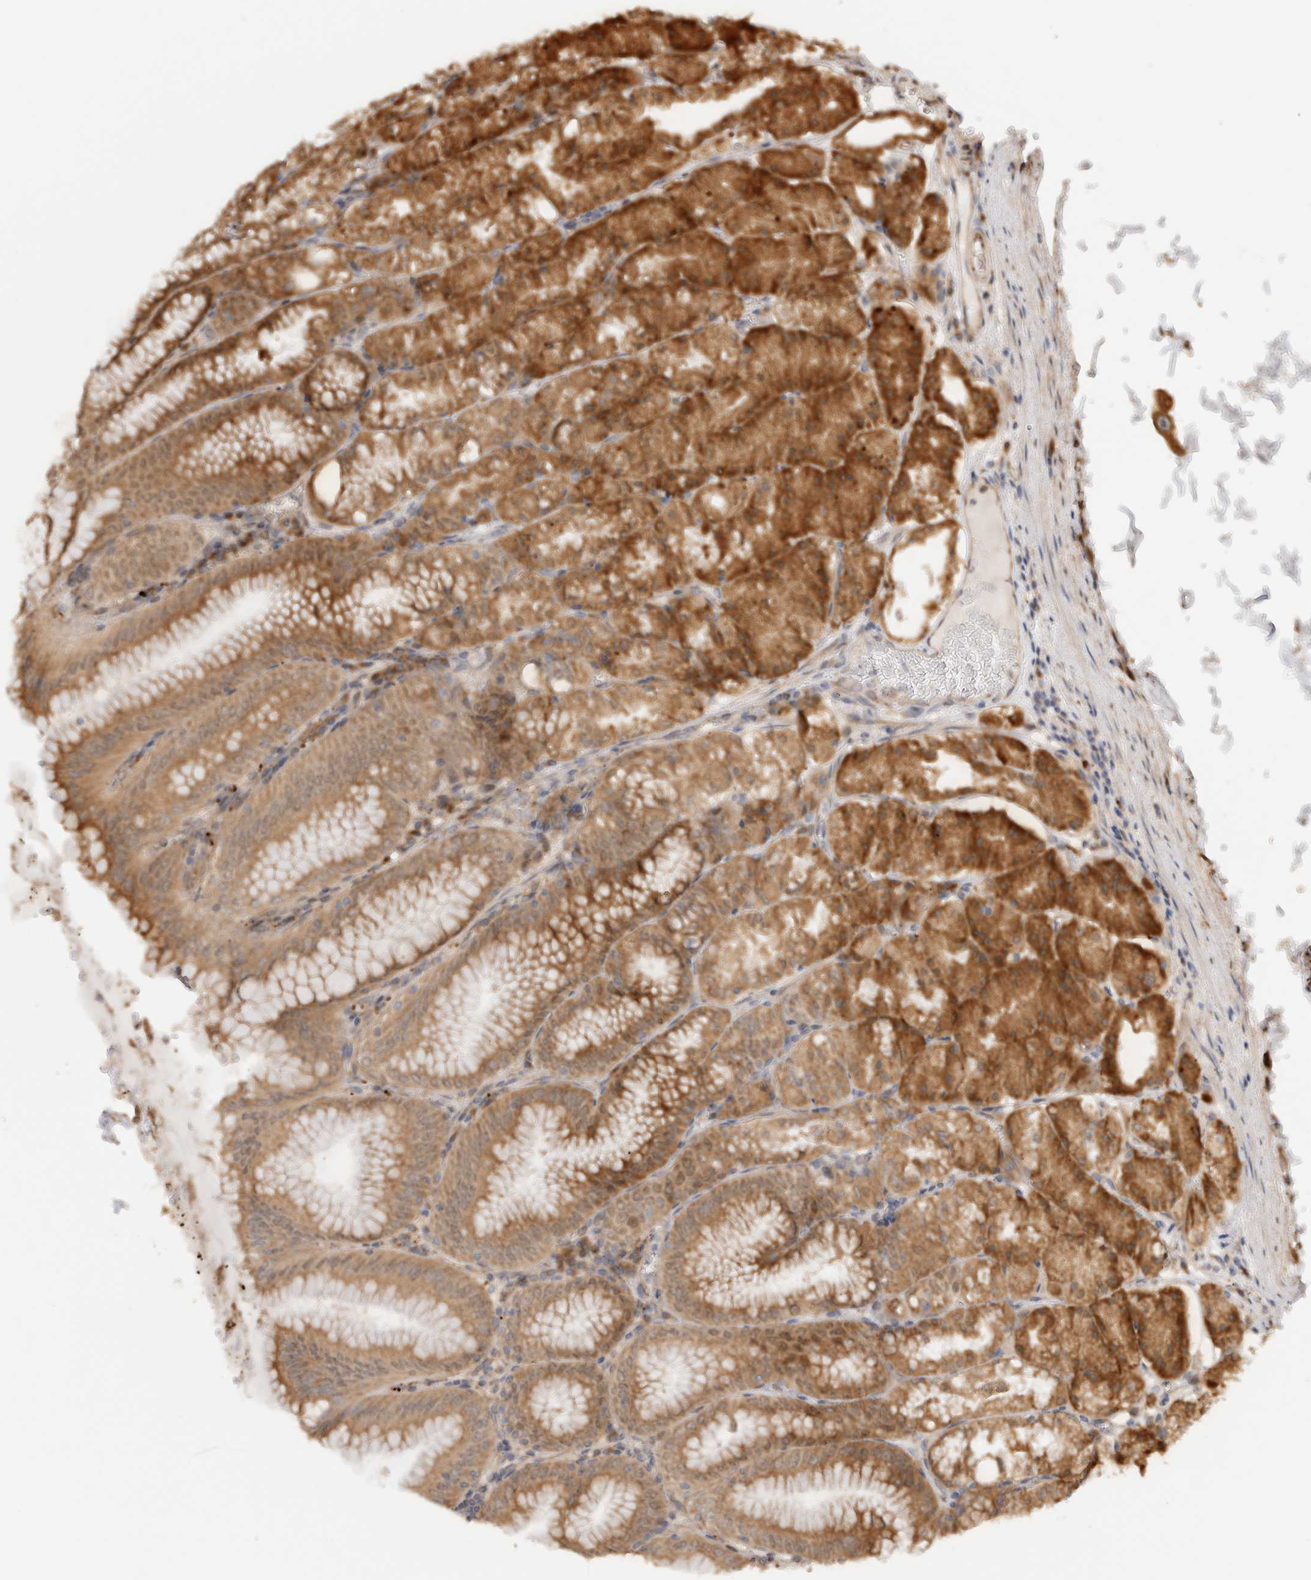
{"staining": {"intensity": "strong", "quantity": ">75%", "location": "cytoplasmic/membranous"}, "tissue": "stomach", "cell_type": "Glandular cells", "image_type": "normal", "snomed": [{"axis": "morphology", "description": "Normal tissue, NOS"}, {"axis": "topography", "description": "Stomach, lower"}], "caption": "An image of stomach stained for a protein demonstrates strong cytoplasmic/membranous brown staining in glandular cells. Immunohistochemistry stains the protein in brown and the nuclei are stained blue.", "gene": "ACTL9", "patient": {"sex": "male", "age": 71}}